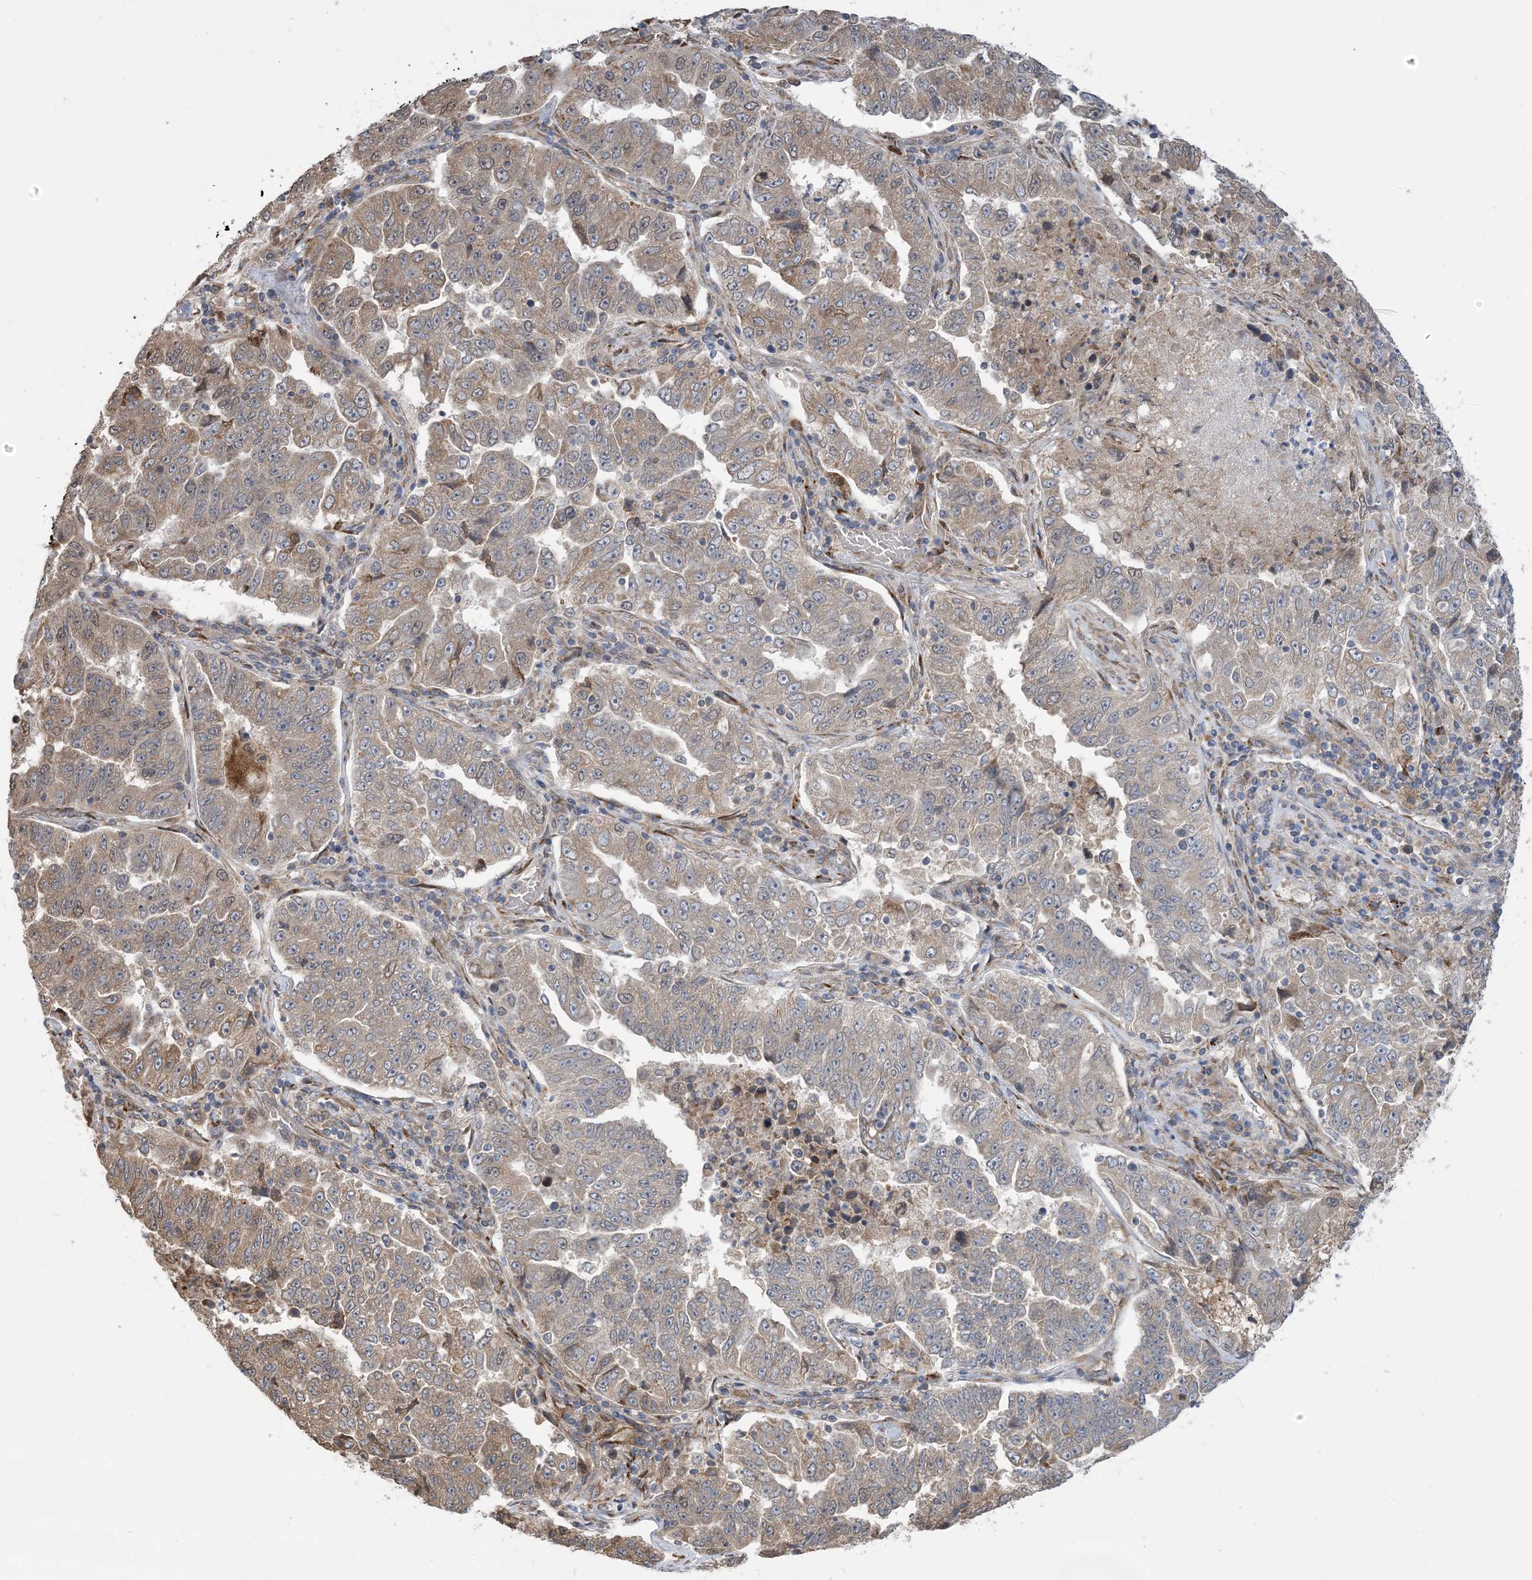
{"staining": {"intensity": "moderate", "quantity": ">75%", "location": "cytoplasmic/membranous"}, "tissue": "lung cancer", "cell_type": "Tumor cells", "image_type": "cancer", "snomed": [{"axis": "morphology", "description": "Adenocarcinoma, NOS"}, {"axis": "topography", "description": "Lung"}], "caption": "The image exhibits staining of lung adenocarcinoma, revealing moderate cytoplasmic/membranous protein positivity (brown color) within tumor cells. Immunohistochemistry stains the protein of interest in brown and the nuclei are stained blue.", "gene": "CLEC16A", "patient": {"sex": "female", "age": 51}}